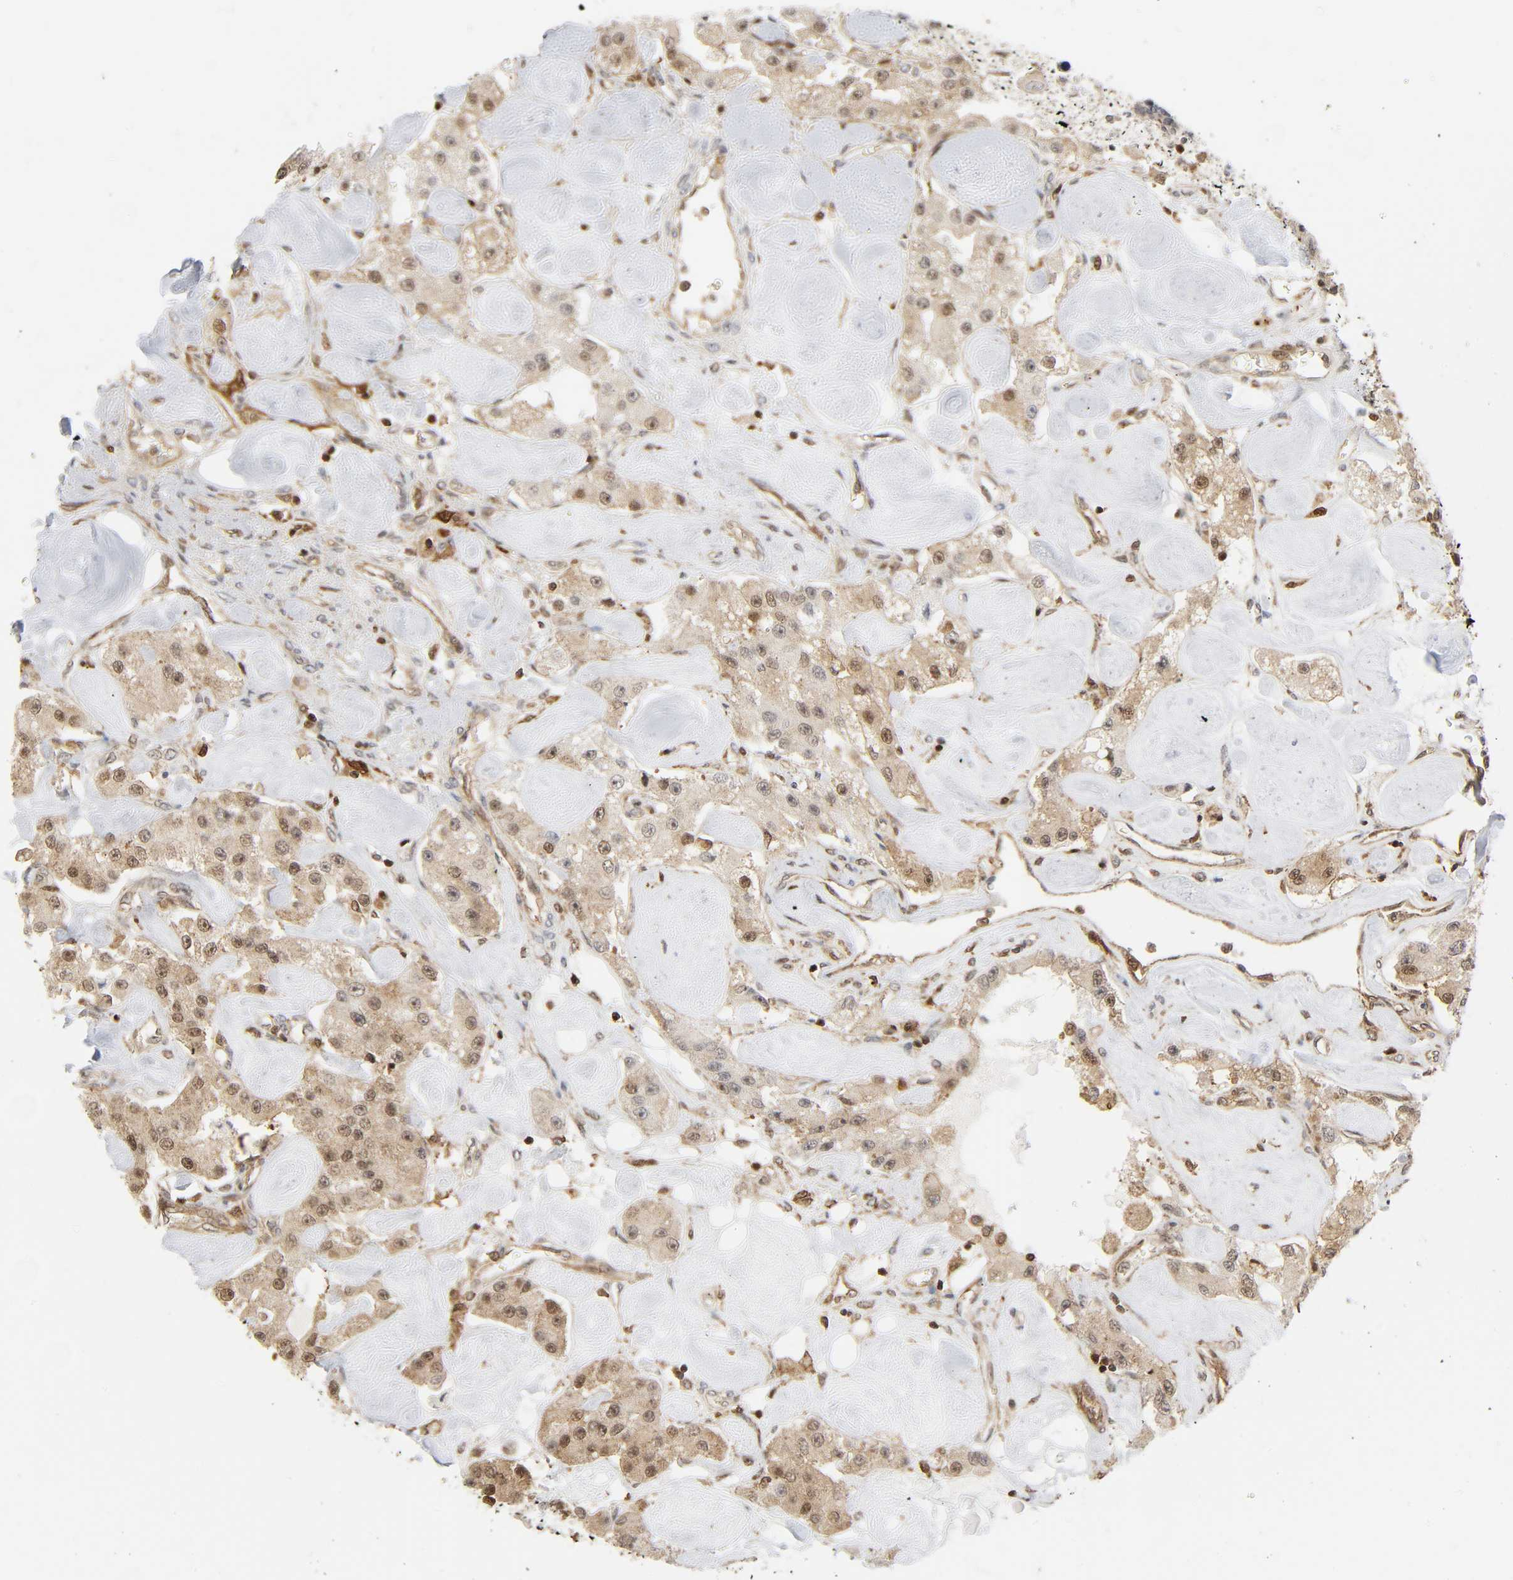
{"staining": {"intensity": "moderate", "quantity": "25%-75%", "location": "cytoplasmic/membranous,nuclear"}, "tissue": "carcinoid", "cell_type": "Tumor cells", "image_type": "cancer", "snomed": [{"axis": "morphology", "description": "Carcinoid, malignant, NOS"}, {"axis": "topography", "description": "Pancreas"}], "caption": "Immunohistochemical staining of human malignant carcinoid reveals medium levels of moderate cytoplasmic/membranous and nuclear staining in approximately 25%-75% of tumor cells.", "gene": "MAPK1", "patient": {"sex": "male", "age": 41}}